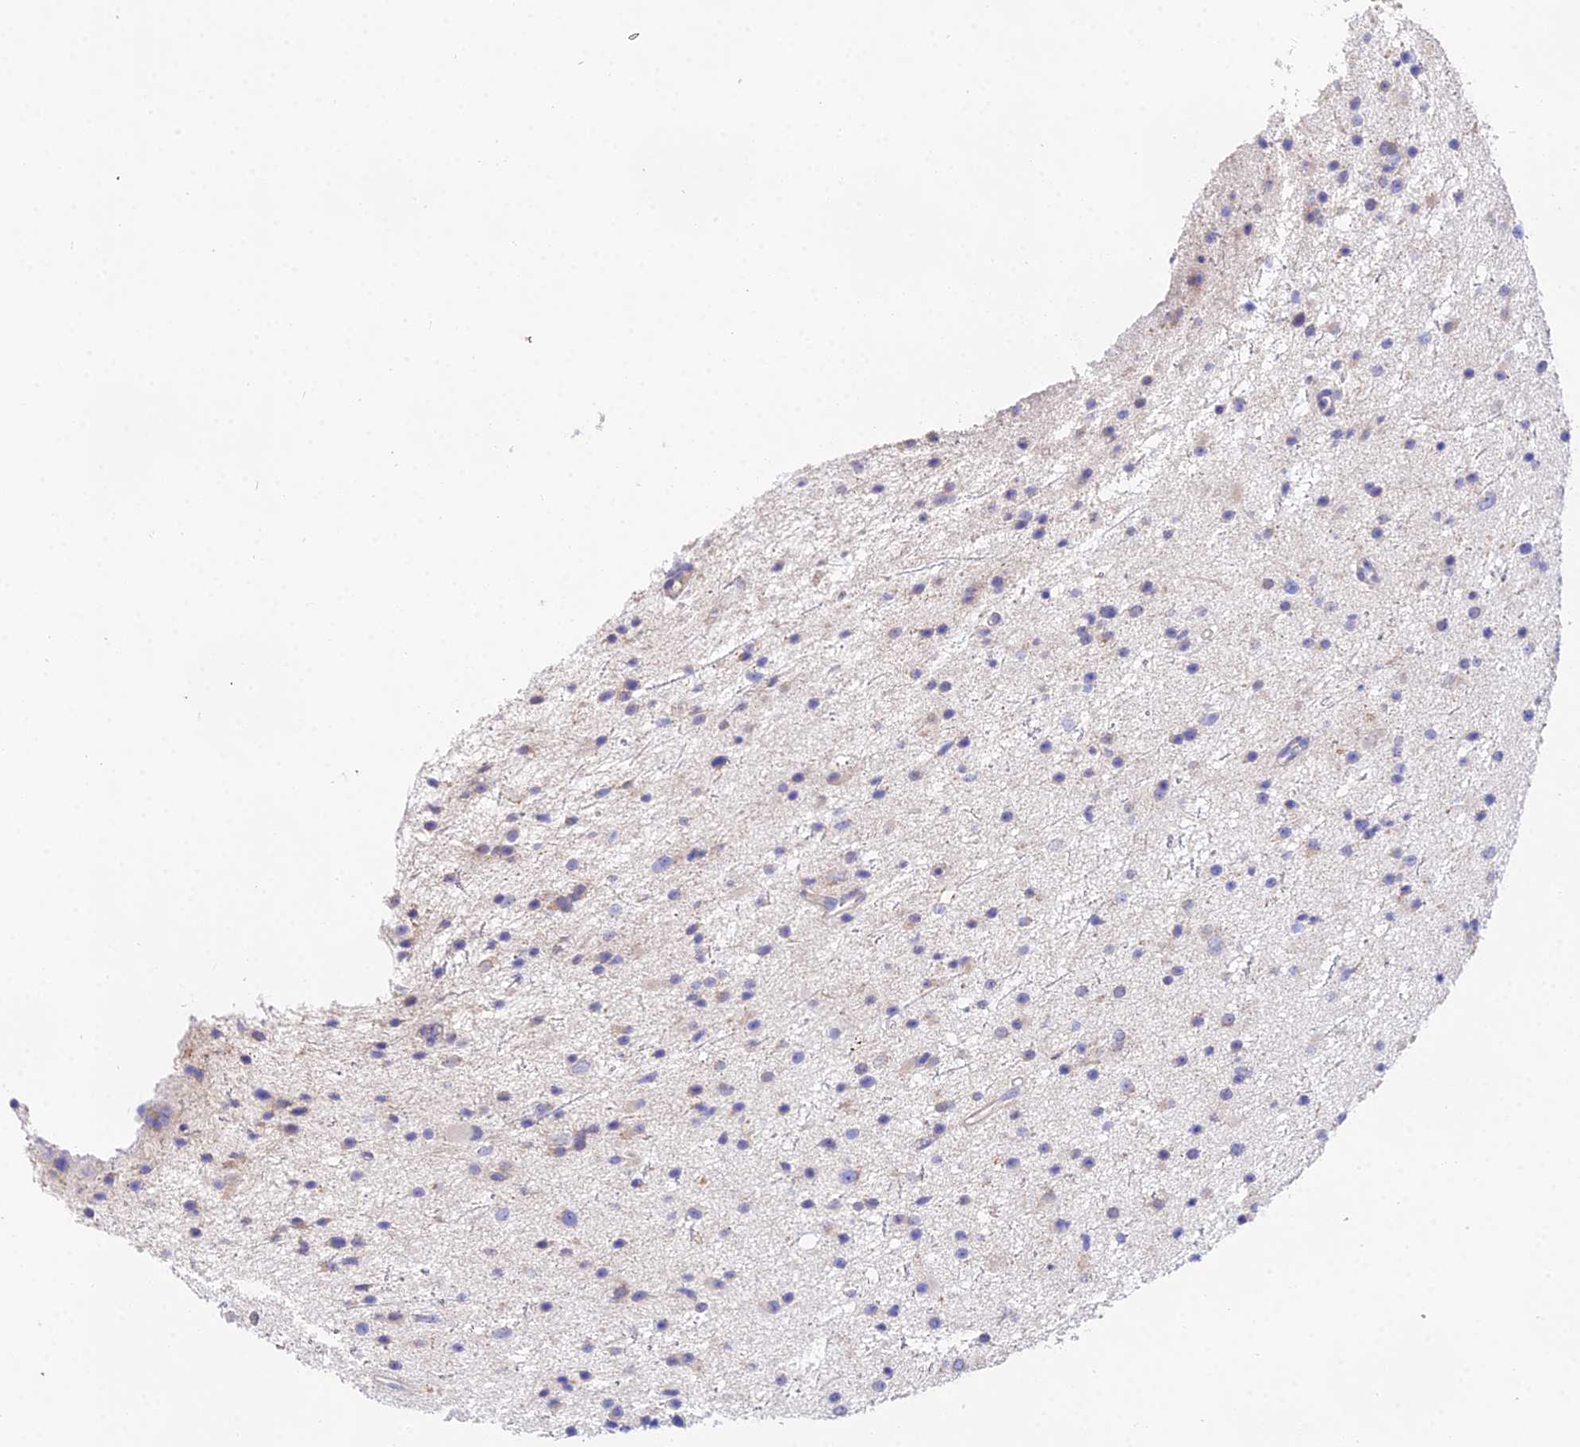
{"staining": {"intensity": "weak", "quantity": "<25%", "location": "cytoplasmic/membranous"}, "tissue": "glioma", "cell_type": "Tumor cells", "image_type": "cancer", "snomed": [{"axis": "morphology", "description": "Glioma, malignant, Low grade"}, {"axis": "topography", "description": "Cerebral cortex"}], "caption": "Protein analysis of malignant glioma (low-grade) displays no significant expression in tumor cells. (DAB (3,3'-diaminobenzidine) immunohistochemistry, high magnification).", "gene": "PPP2R2C", "patient": {"sex": "female", "age": 39}}